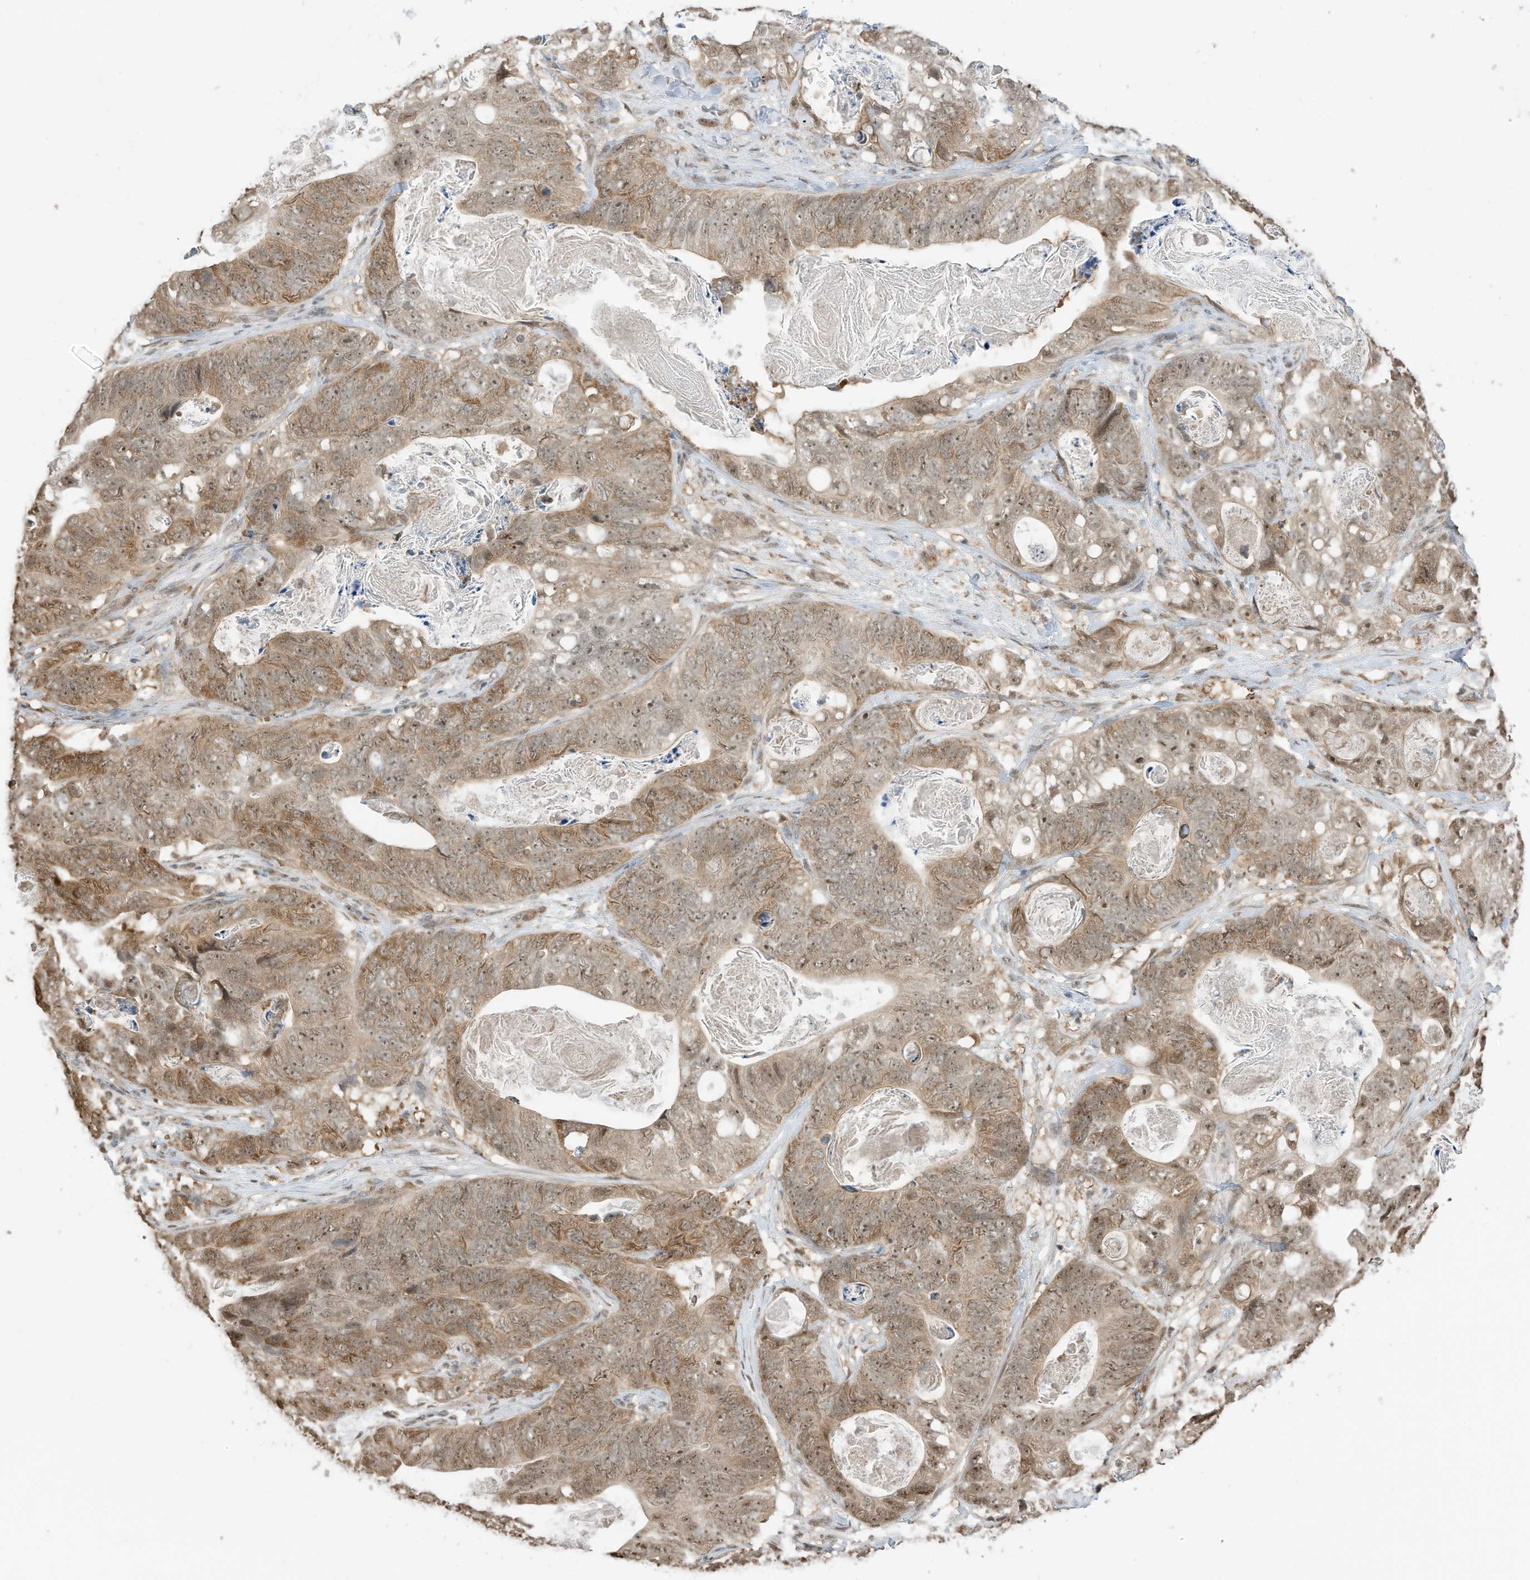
{"staining": {"intensity": "moderate", "quantity": ">75%", "location": "cytoplasmic/membranous,nuclear"}, "tissue": "stomach cancer", "cell_type": "Tumor cells", "image_type": "cancer", "snomed": [{"axis": "morphology", "description": "Normal tissue, NOS"}, {"axis": "morphology", "description": "Adenocarcinoma, NOS"}, {"axis": "topography", "description": "Stomach"}], "caption": "About >75% of tumor cells in stomach adenocarcinoma display moderate cytoplasmic/membranous and nuclear protein staining as visualized by brown immunohistochemical staining.", "gene": "ZNF195", "patient": {"sex": "female", "age": 89}}